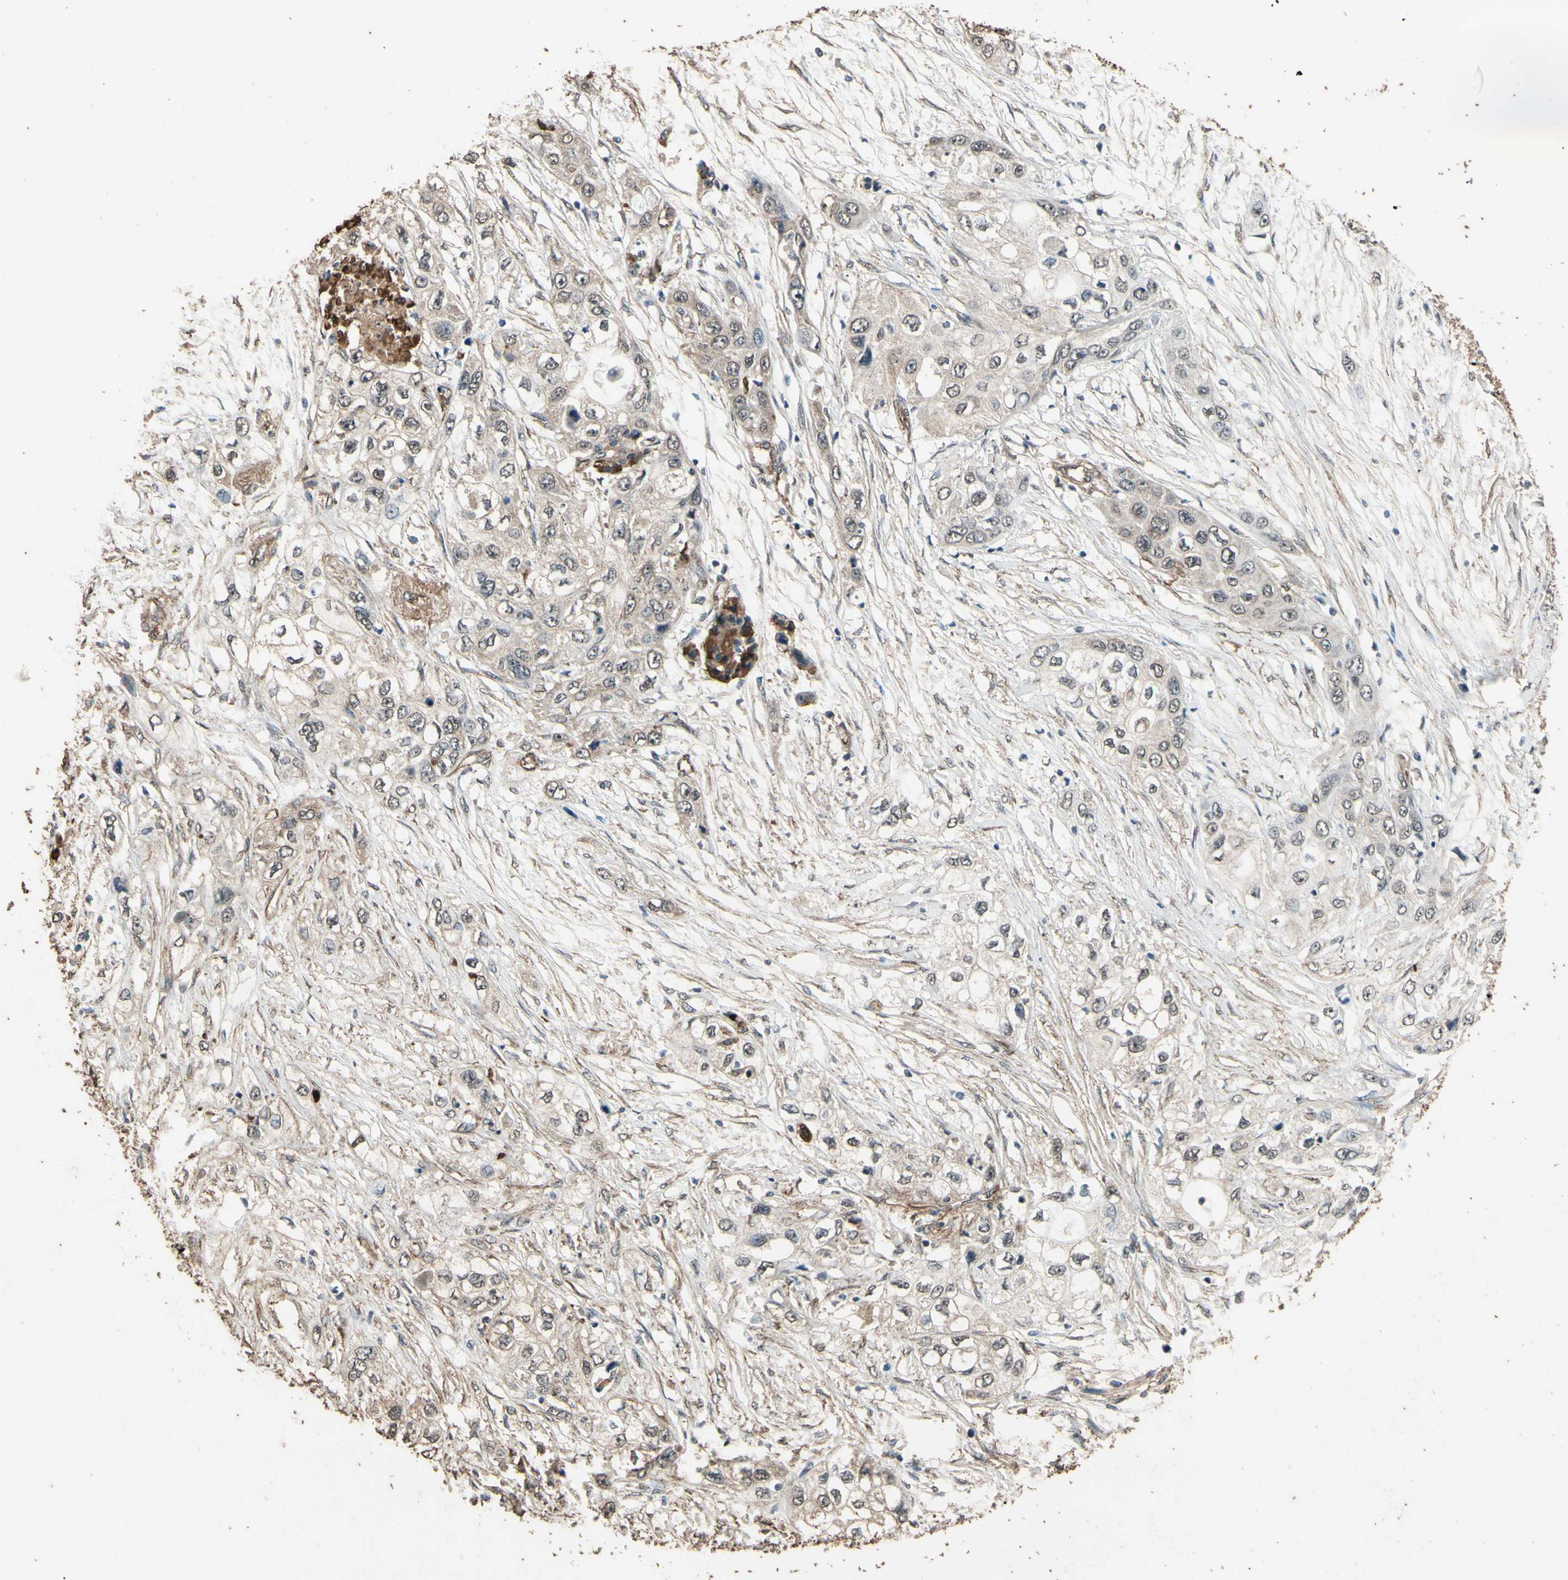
{"staining": {"intensity": "weak", "quantity": ">75%", "location": "cytoplasmic/membranous"}, "tissue": "pancreatic cancer", "cell_type": "Tumor cells", "image_type": "cancer", "snomed": [{"axis": "morphology", "description": "Adenocarcinoma, NOS"}, {"axis": "topography", "description": "Pancreas"}], "caption": "DAB (3,3'-diaminobenzidine) immunohistochemical staining of human pancreatic cancer (adenocarcinoma) reveals weak cytoplasmic/membranous protein staining in approximately >75% of tumor cells.", "gene": "TSPO", "patient": {"sex": "female", "age": 70}}